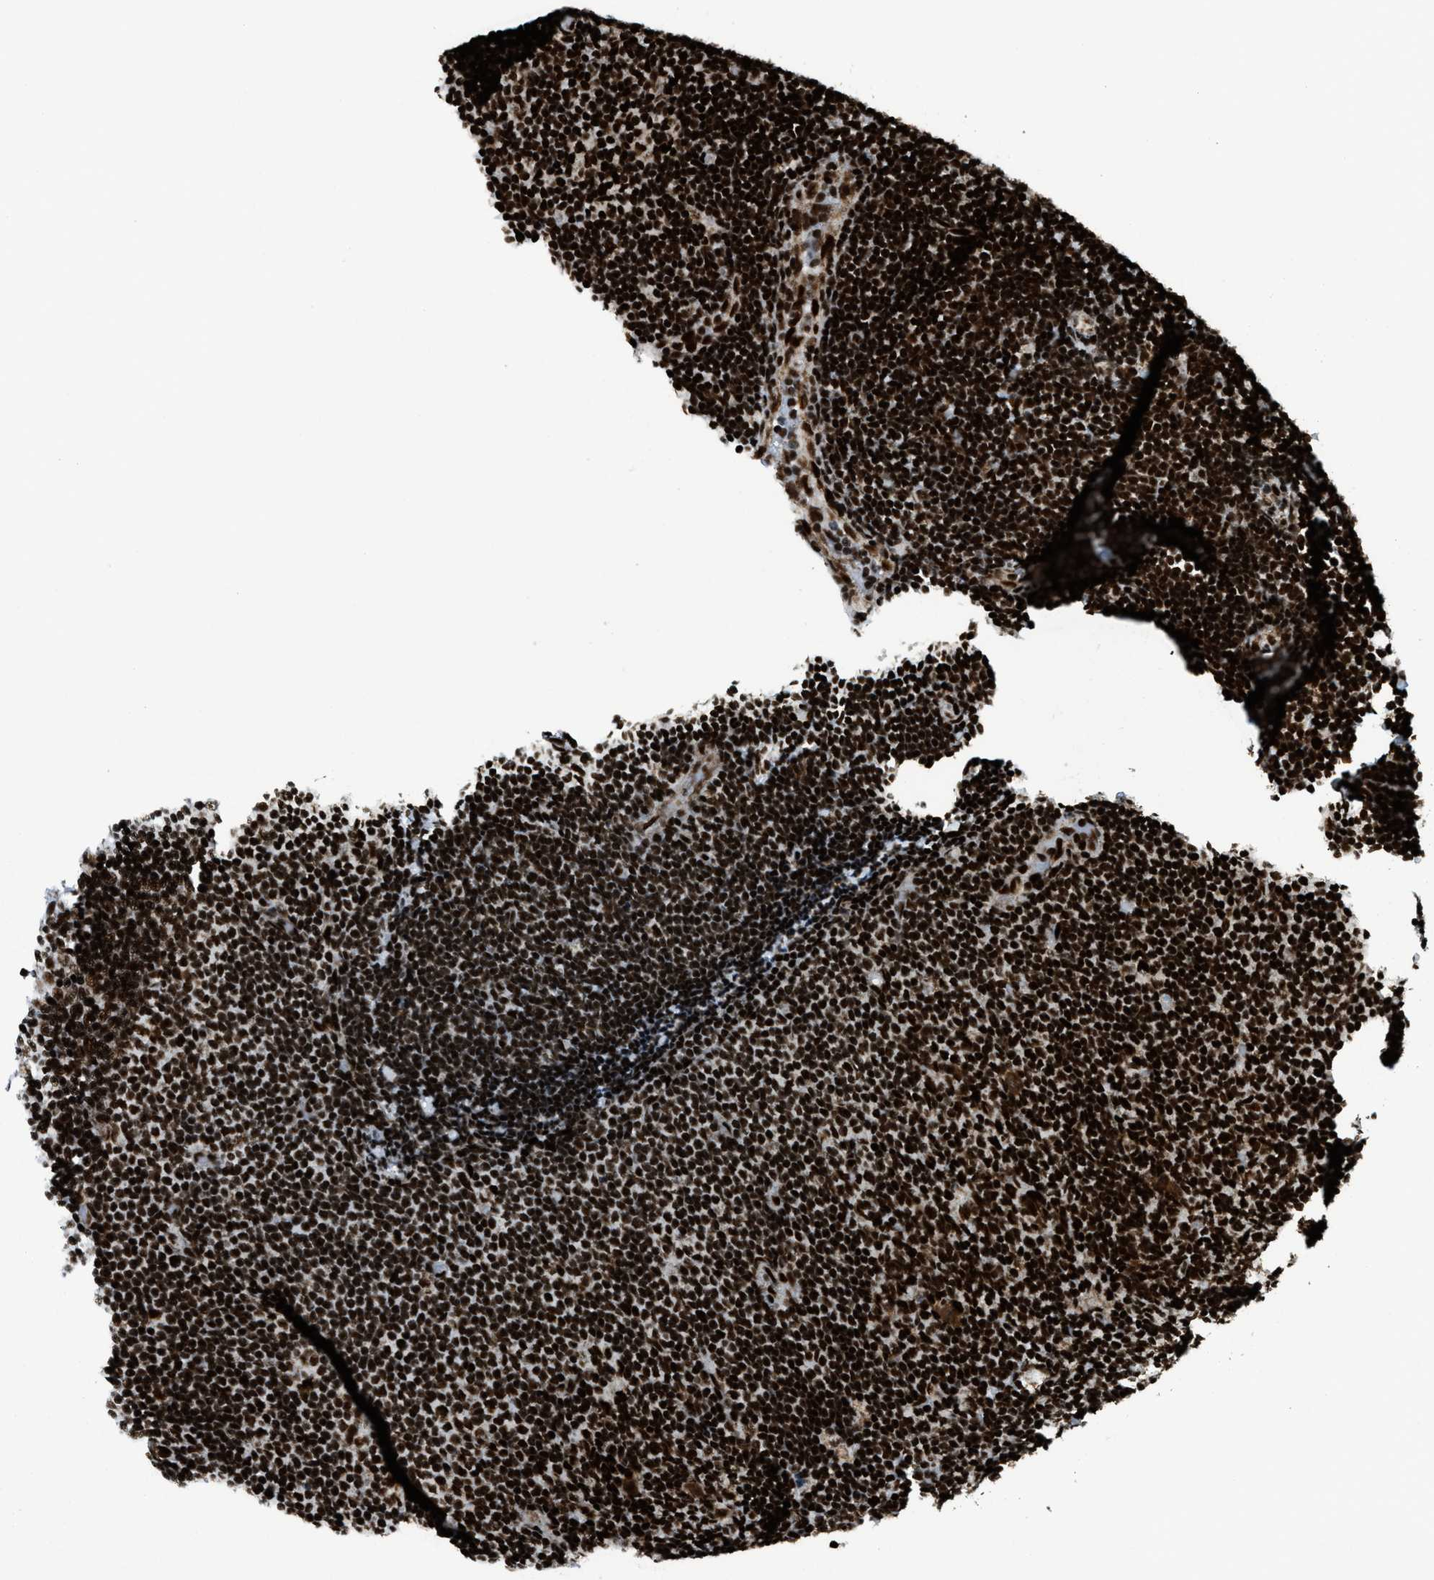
{"staining": {"intensity": "strong", "quantity": ">75%", "location": "nuclear"}, "tissue": "lymphoma", "cell_type": "Tumor cells", "image_type": "cancer", "snomed": [{"axis": "morphology", "description": "Malignant lymphoma, non-Hodgkin's type, Low grade"}, {"axis": "topography", "description": "Lymph node"}], "caption": "A high-resolution histopathology image shows immunohistochemistry staining of lymphoma, which displays strong nuclear positivity in about >75% of tumor cells. (Brightfield microscopy of DAB IHC at high magnification).", "gene": "GABPB1", "patient": {"sex": "male", "age": 83}}